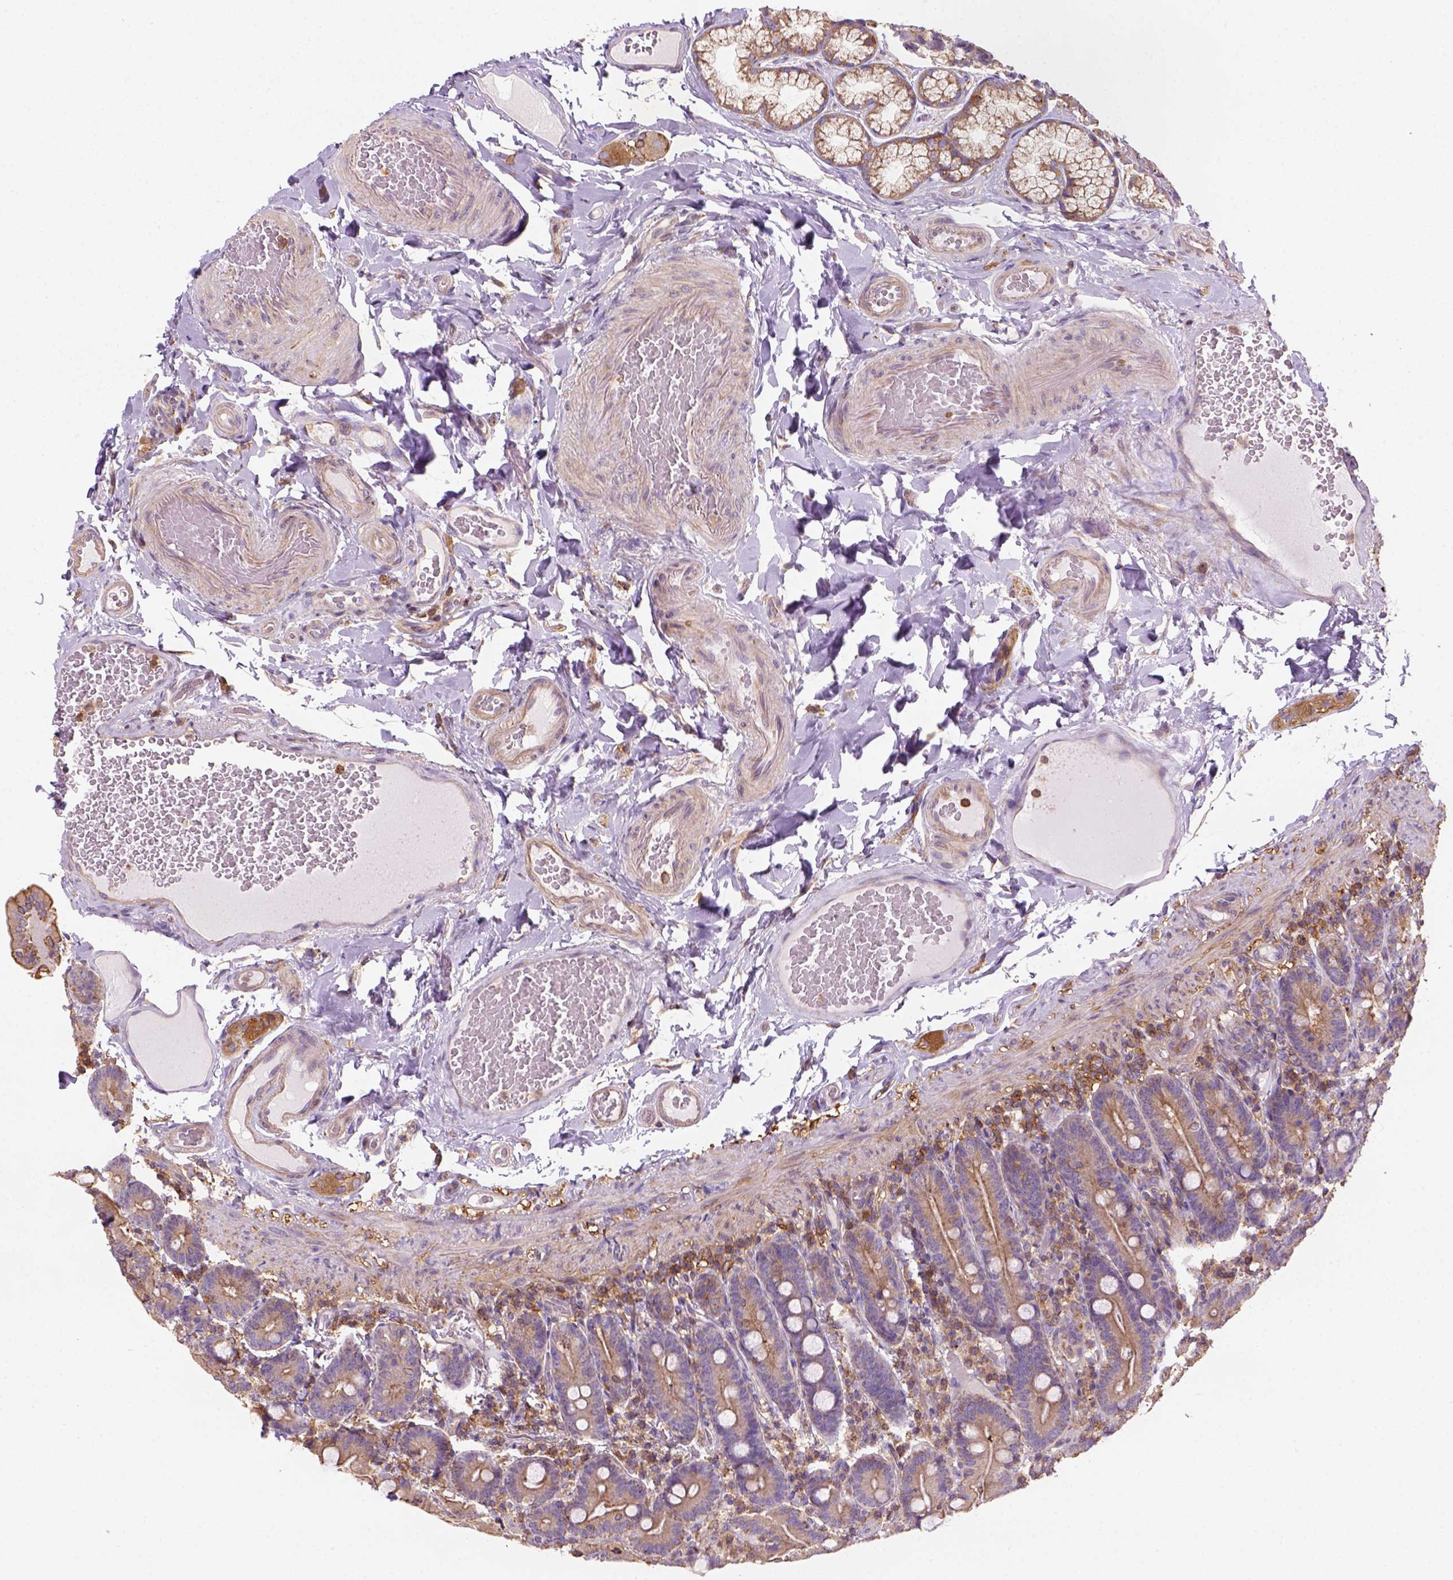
{"staining": {"intensity": "moderate", "quantity": ">75%", "location": "cytoplasmic/membranous"}, "tissue": "duodenum", "cell_type": "Glandular cells", "image_type": "normal", "snomed": [{"axis": "morphology", "description": "Normal tissue, NOS"}, {"axis": "topography", "description": "Duodenum"}], "caption": "Duodenum stained with DAB (3,3'-diaminobenzidine) immunohistochemistry (IHC) shows medium levels of moderate cytoplasmic/membranous staining in approximately >75% of glandular cells. Using DAB (3,3'-diaminobenzidine) (brown) and hematoxylin (blue) stains, captured at high magnification using brightfield microscopy.", "gene": "GPRC5D", "patient": {"sex": "female", "age": 62}}